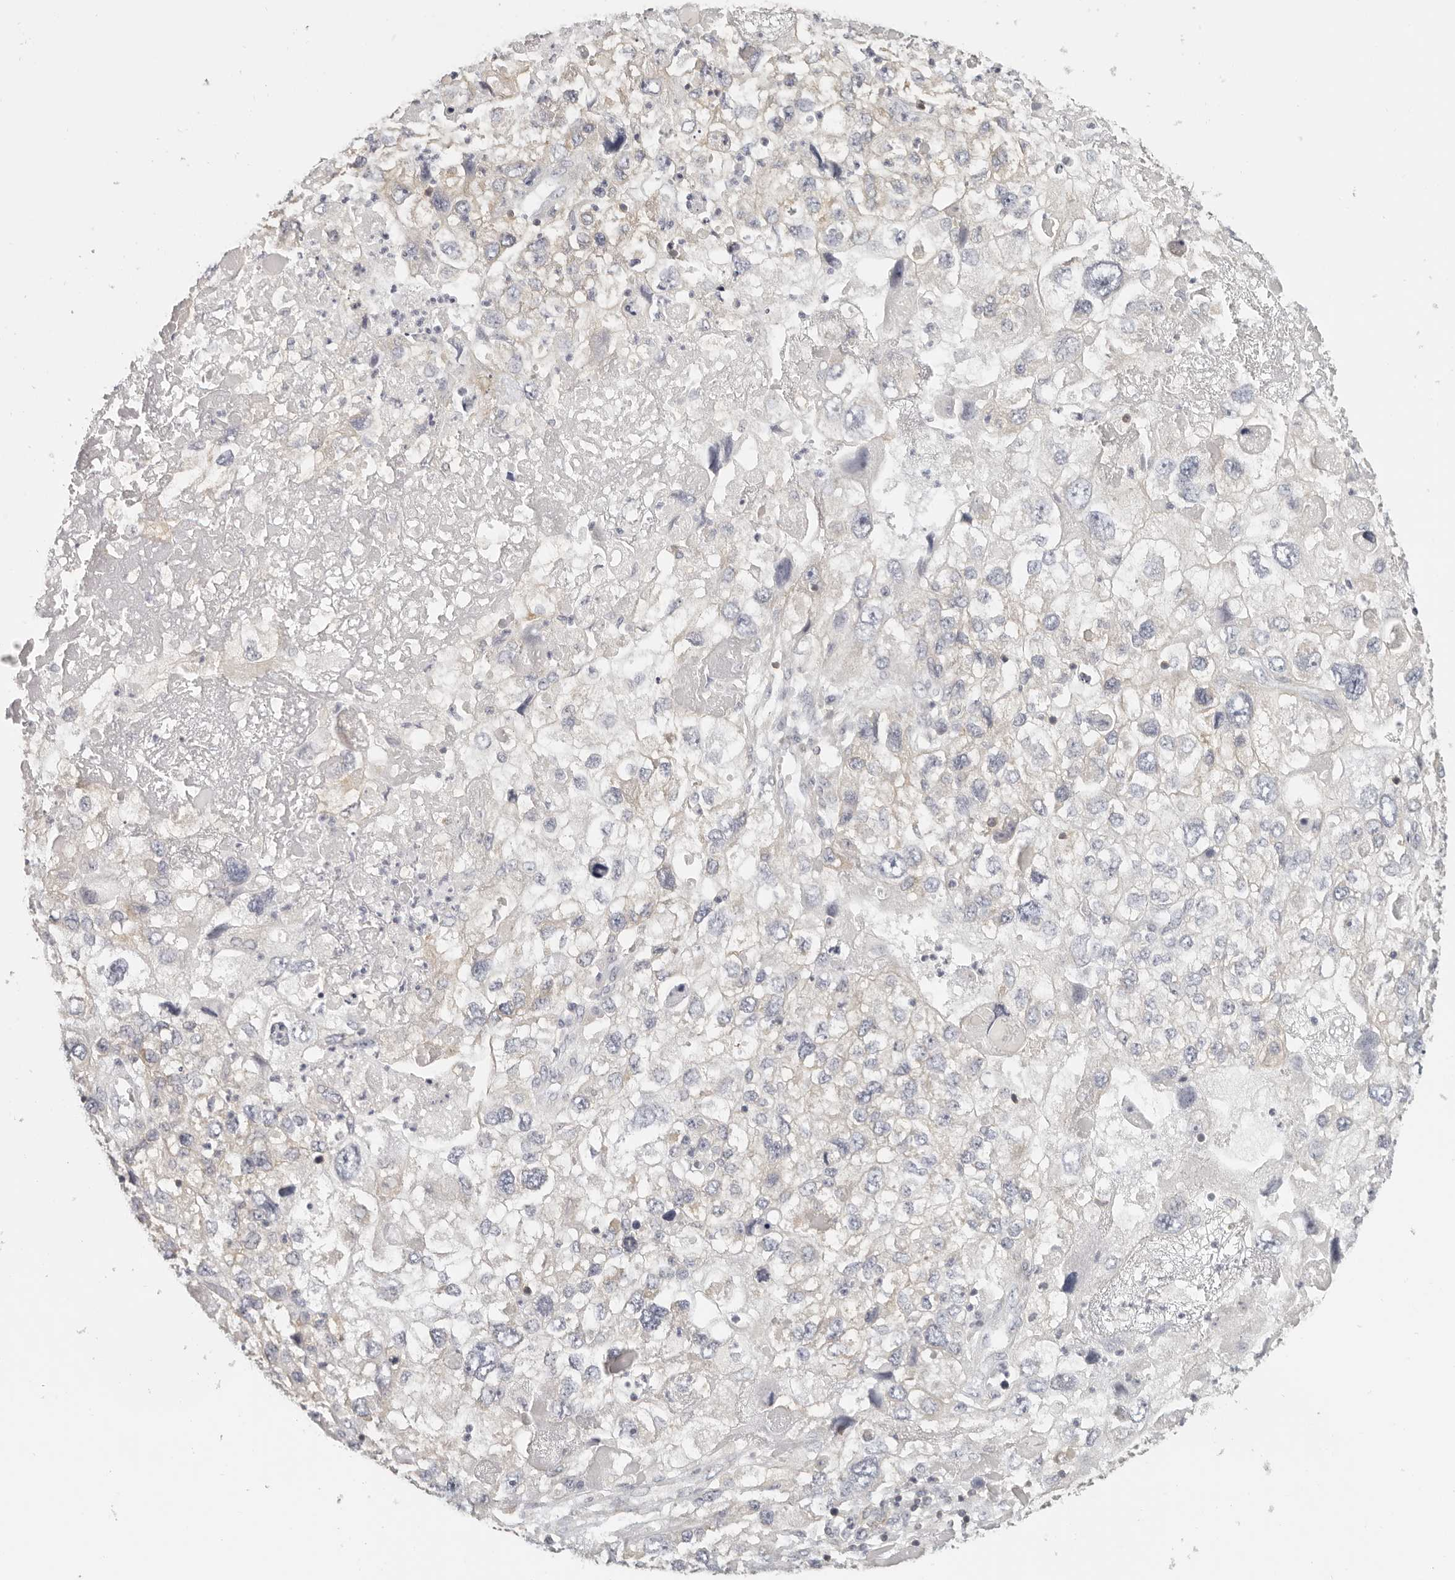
{"staining": {"intensity": "negative", "quantity": "none", "location": "none"}, "tissue": "endometrial cancer", "cell_type": "Tumor cells", "image_type": "cancer", "snomed": [{"axis": "morphology", "description": "Adenocarcinoma, NOS"}, {"axis": "topography", "description": "Endometrium"}], "caption": "A high-resolution photomicrograph shows immunohistochemistry staining of endometrial cancer (adenocarcinoma), which displays no significant expression in tumor cells. (DAB IHC visualized using brightfield microscopy, high magnification).", "gene": "ANXA9", "patient": {"sex": "female", "age": 49}}